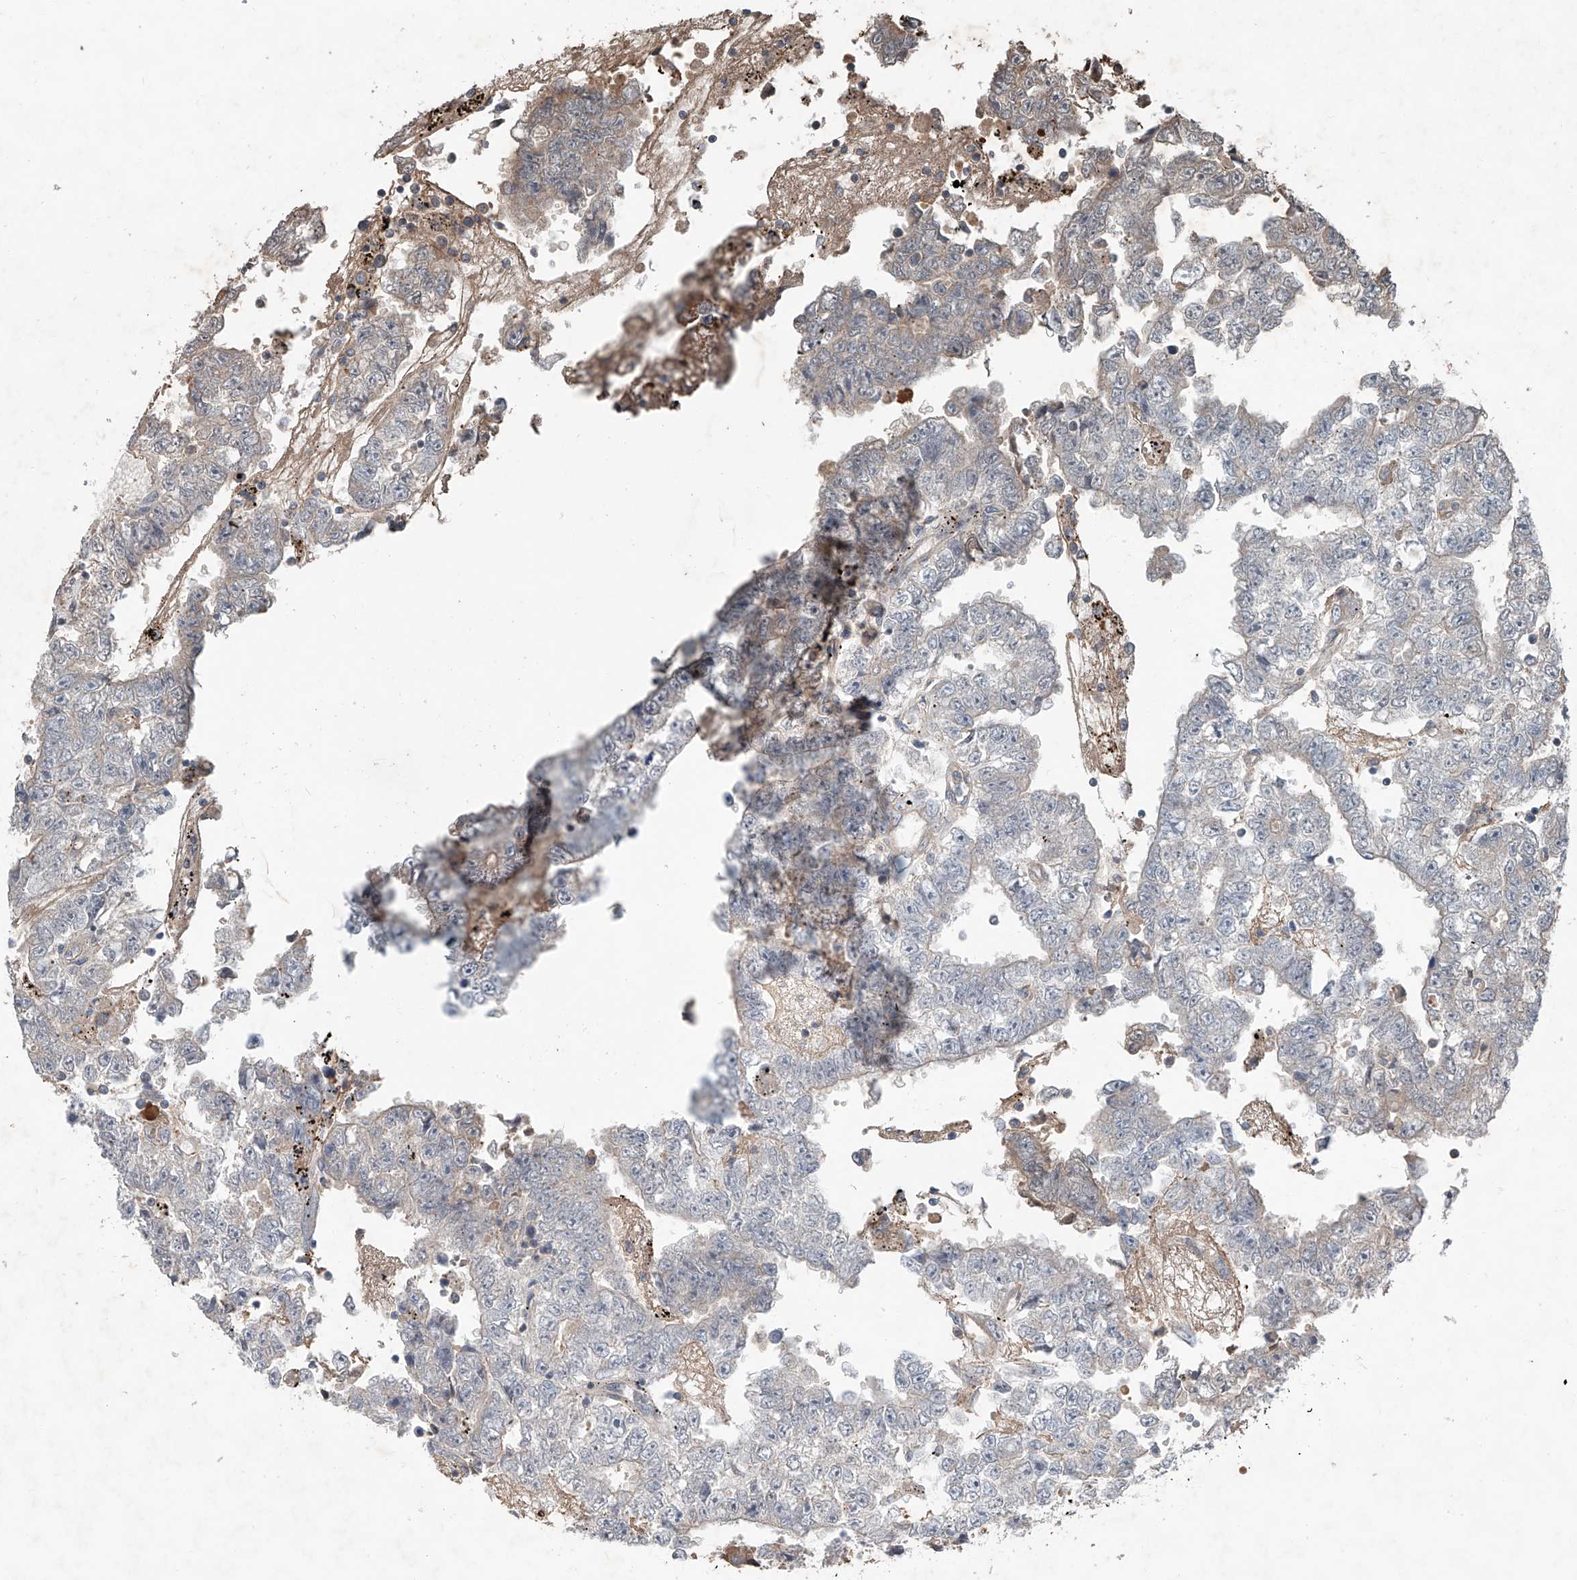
{"staining": {"intensity": "weak", "quantity": "<25%", "location": "cytoplasmic/membranous"}, "tissue": "testis cancer", "cell_type": "Tumor cells", "image_type": "cancer", "snomed": [{"axis": "morphology", "description": "Carcinoma, Embryonal, NOS"}, {"axis": "topography", "description": "Testis"}], "caption": "Immunohistochemical staining of embryonal carcinoma (testis) exhibits no significant staining in tumor cells.", "gene": "ADAM23", "patient": {"sex": "male", "age": 25}}